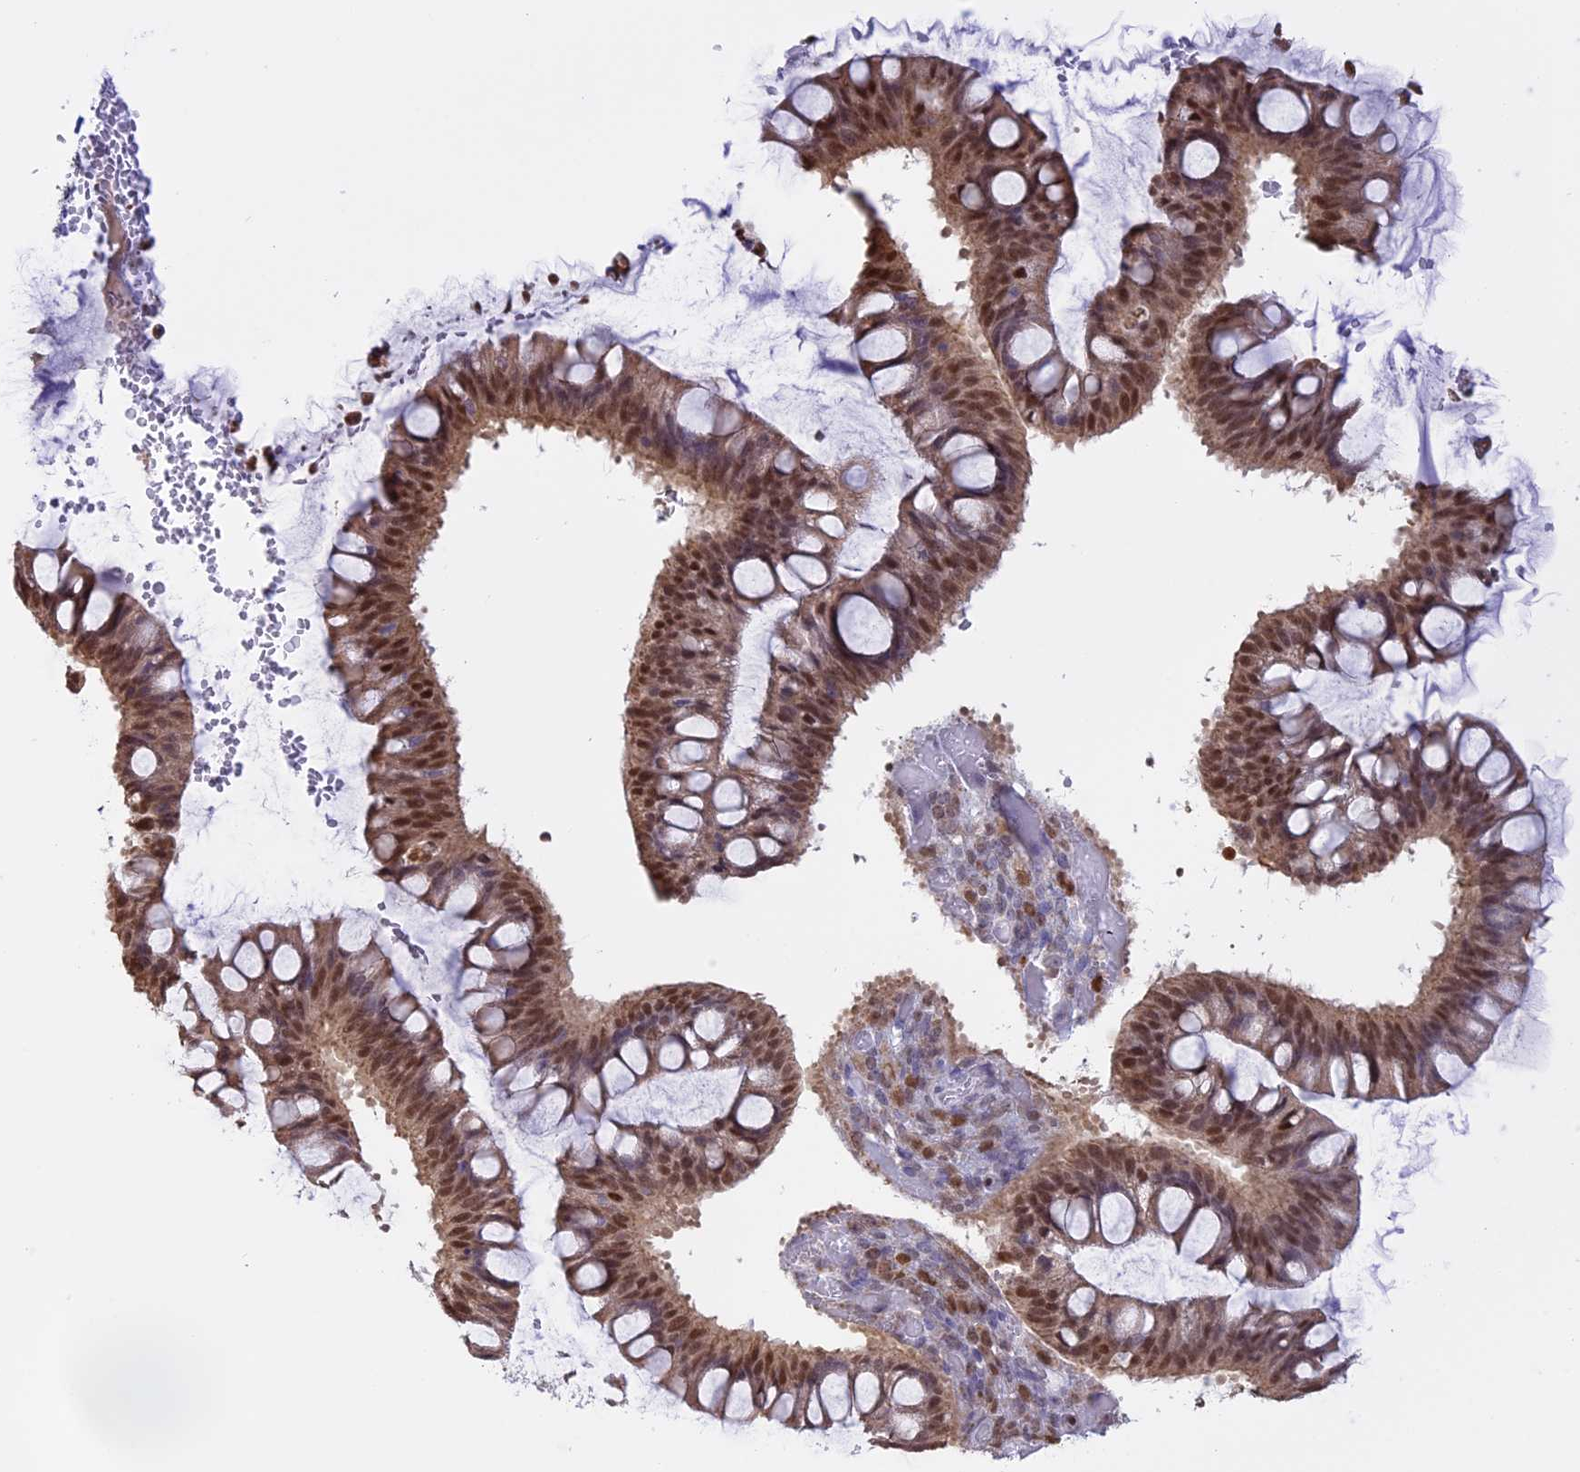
{"staining": {"intensity": "moderate", "quantity": ">75%", "location": "nuclear"}, "tissue": "ovarian cancer", "cell_type": "Tumor cells", "image_type": "cancer", "snomed": [{"axis": "morphology", "description": "Cystadenocarcinoma, mucinous, NOS"}, {"axis": "topography", "description": "Ovary"}], "caption": "IHC of ovarian cancer (mucinous cystadenocarcinoma) displays medium levels of moderate nuclear expression in about >75% of tumor cells.", "gene": "IZUMO2", "patient": {"sex": "female", "age": 73}}